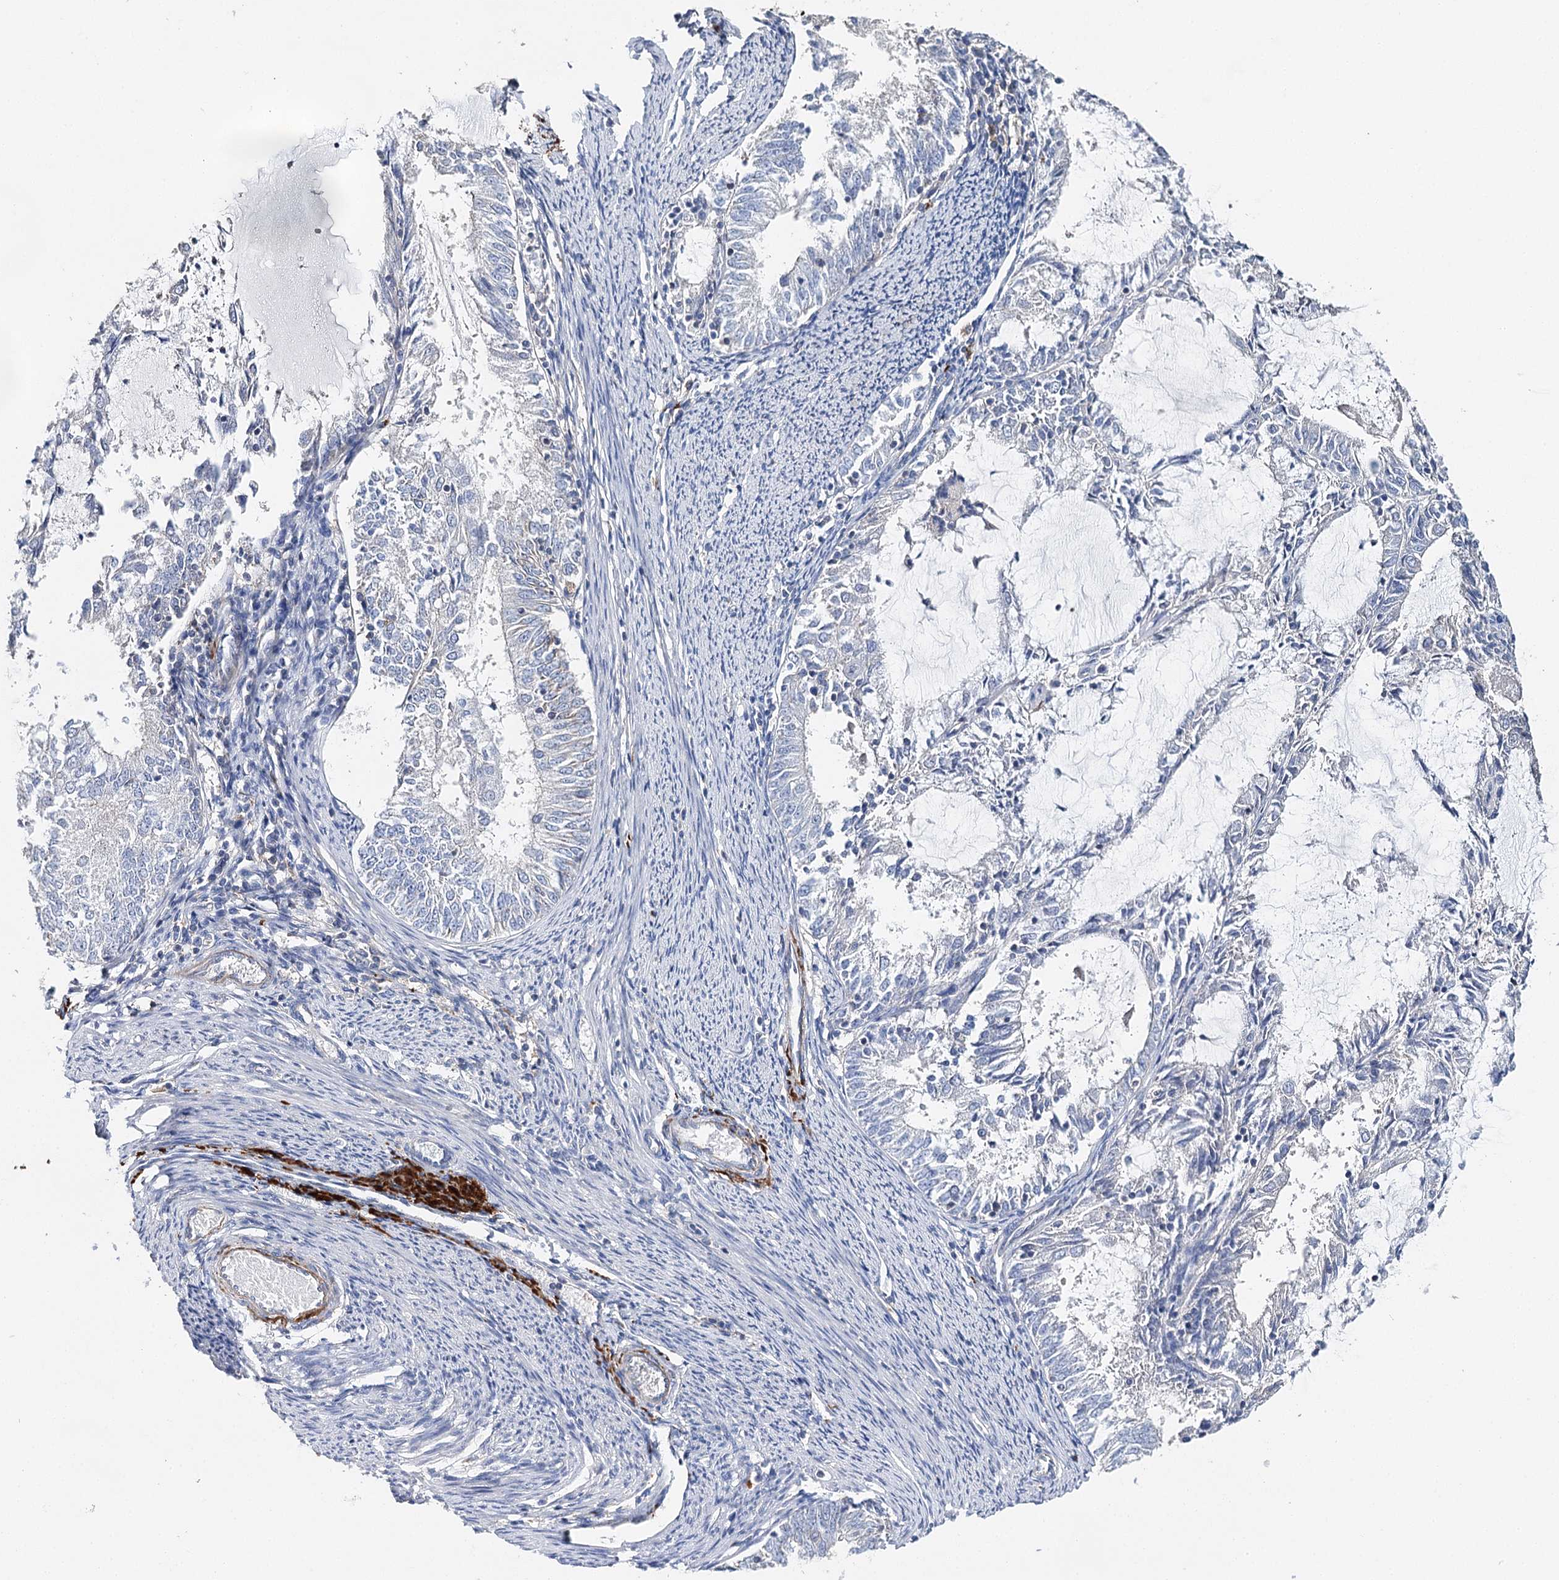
{"staining": {"intensity": "negative", "quantity": "none", "location": "none"}, "tissue": "endometrial cancer", "cell_type": "Tumor cells", "image_type": "cancer", "snomed": [{"axis": "morphology", "description": "Adenocarcinoma, NOS"}, {"axis": "topography", "description": "Endometrium"}], "caption": "Immunohistochemistry of endometrial adenocarcinoma exhibits no positivity in tumor cells.", "gene": "EPYC", "patient": {"sex": "female", "age": 57}}